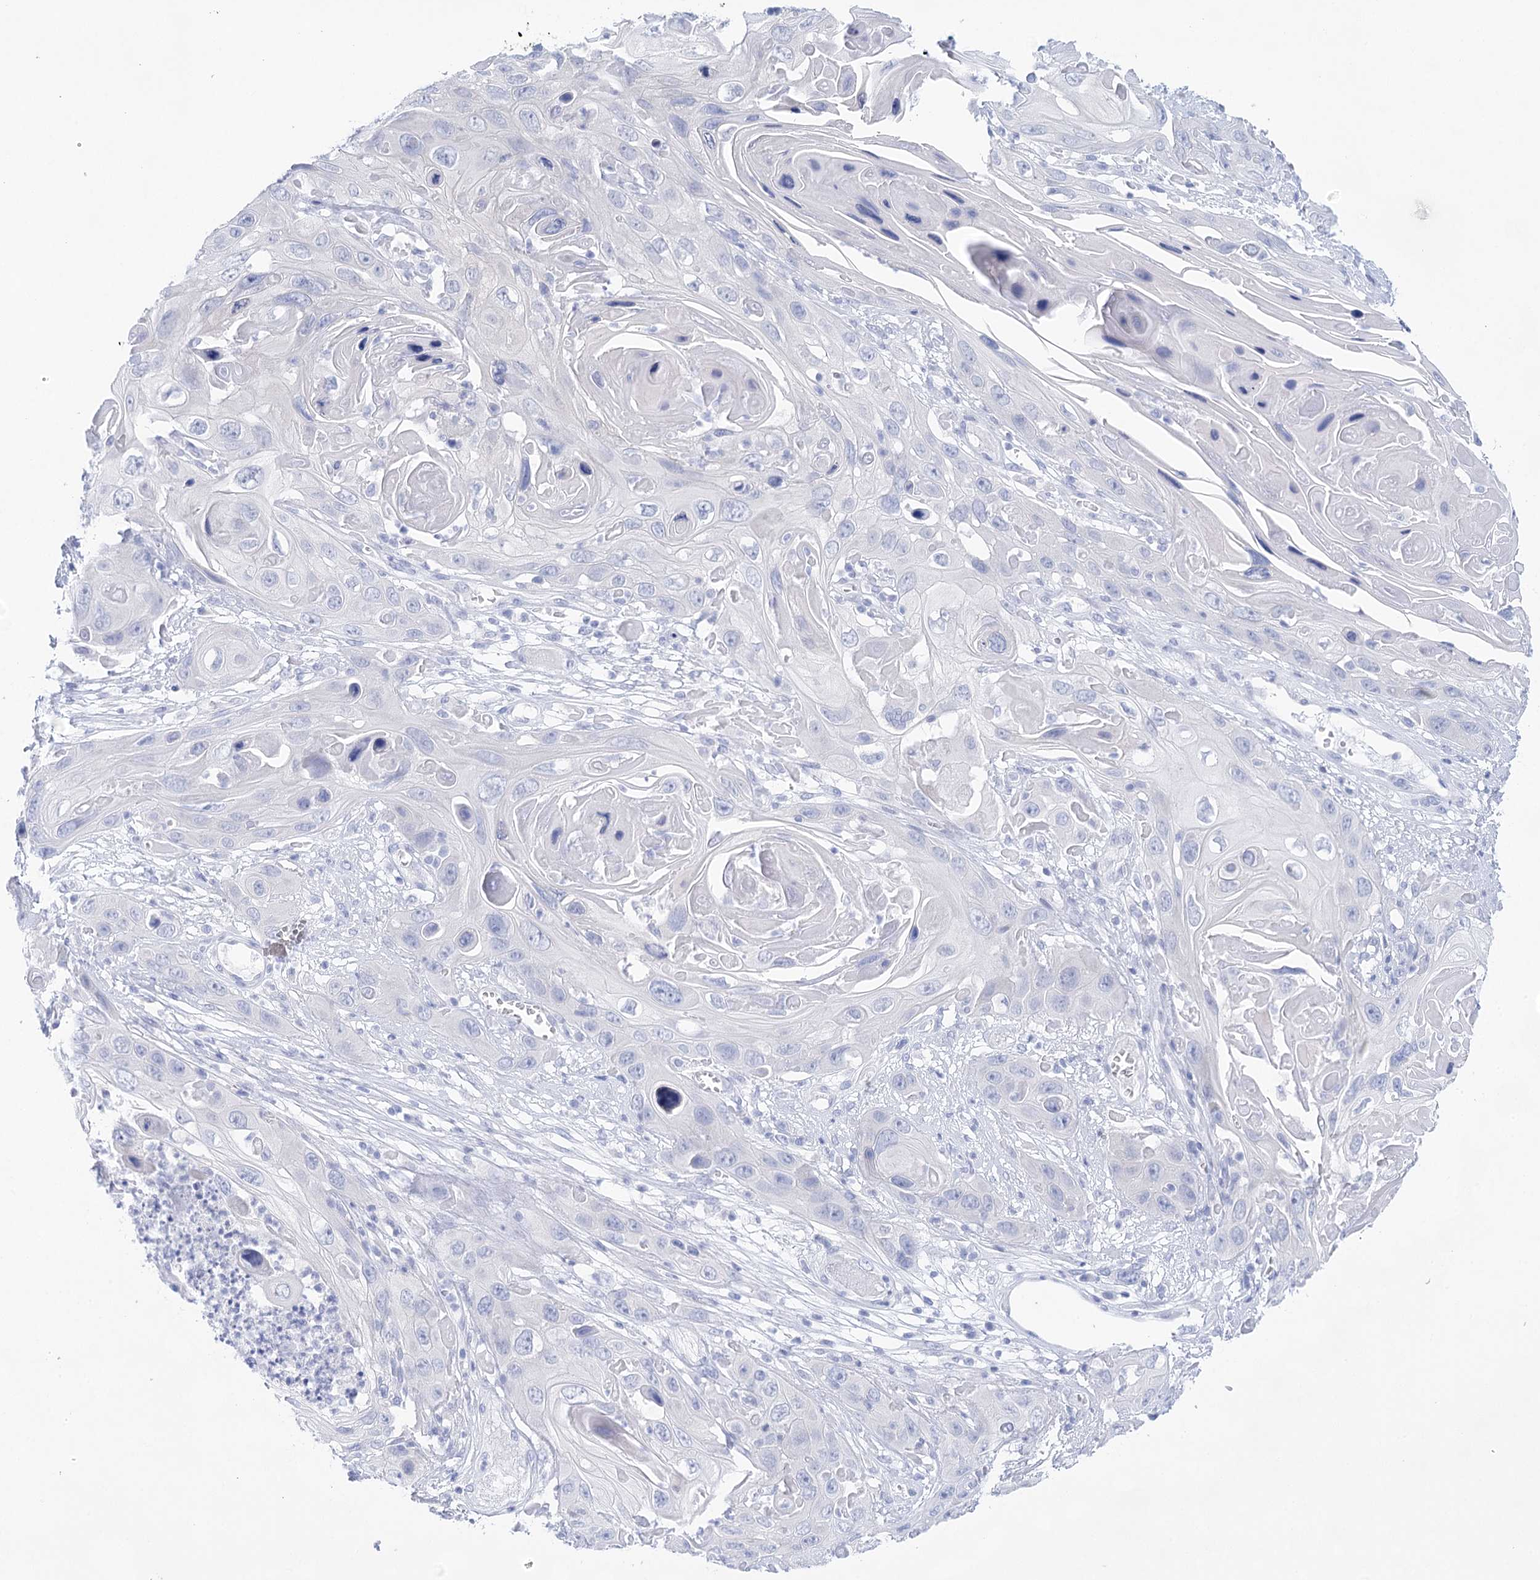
{"staining": {"intensity": "negative", "quantity": "none", "location": "none"}, "tissue": "skin cancer", "cell_type": "Tumor cells", "image_type": "cancer", "snomed": [{"axis": "morphology", "description": "Squamous cell carcinoma, NOS"}, {"axis": "topography", "description": "Skin"}], "caption": "A high-resolution photomicrograph shows immunohistochemistry (IHC) staining of squamous cell carcinoma (skin), which exhibits no significant staining in tumor cells.", "gene": "LALBA", "patient": {"sex": "male", "age": 55}}